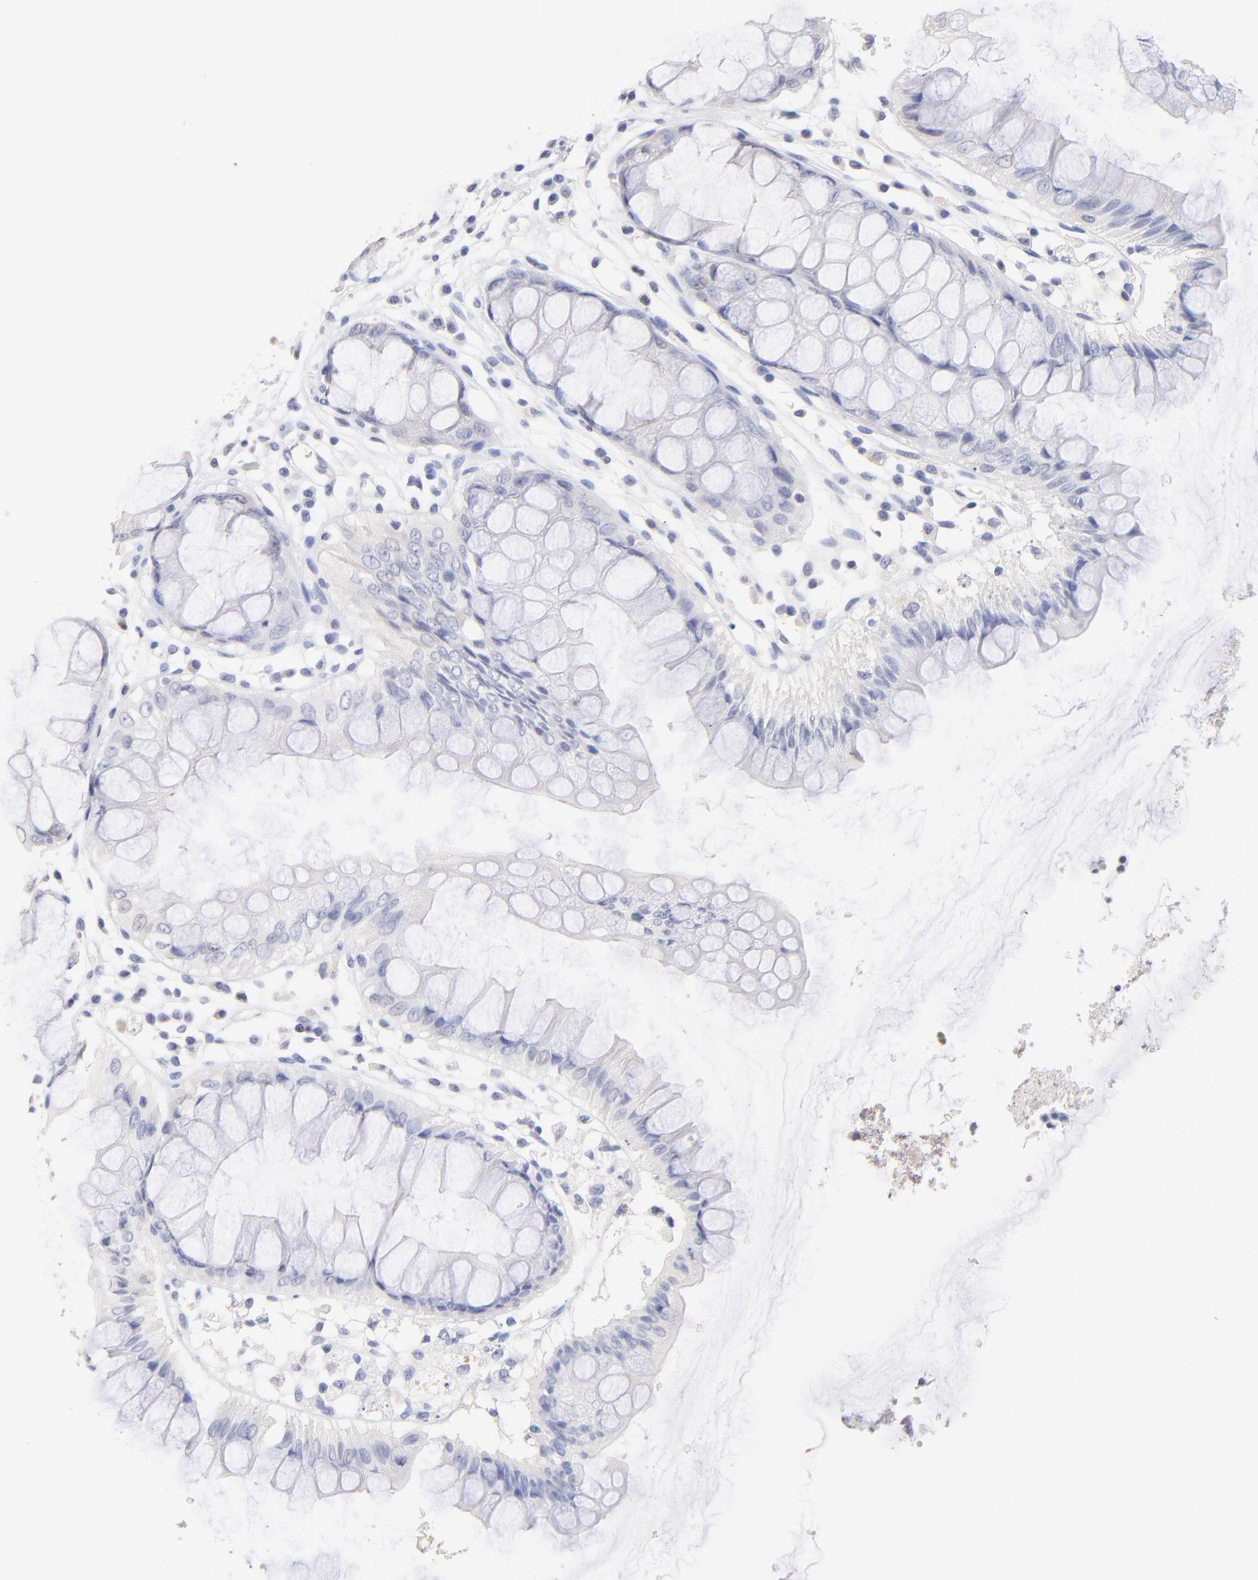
{"staining": {"intensity": "weak", "quantity": "<25%", "location": "cytoplasmic/membranous"}, "tissue": "rectum", "cell_type": "Glandular cells", "image_type": "normal", "snomed": [{"axis": "morphology", "description": "Normal tissue, NOS"}, {"axis": "morphology", "description": "Adenocarcinoma, NOS"}, {"axis": "topography", "description": "Rectum"}], "caption": "The IHC histopathology image has no significant positivity in glandular cells of rectum.", "gene": "CFAP57", "patient": {"sex": "female", "age": 65}}